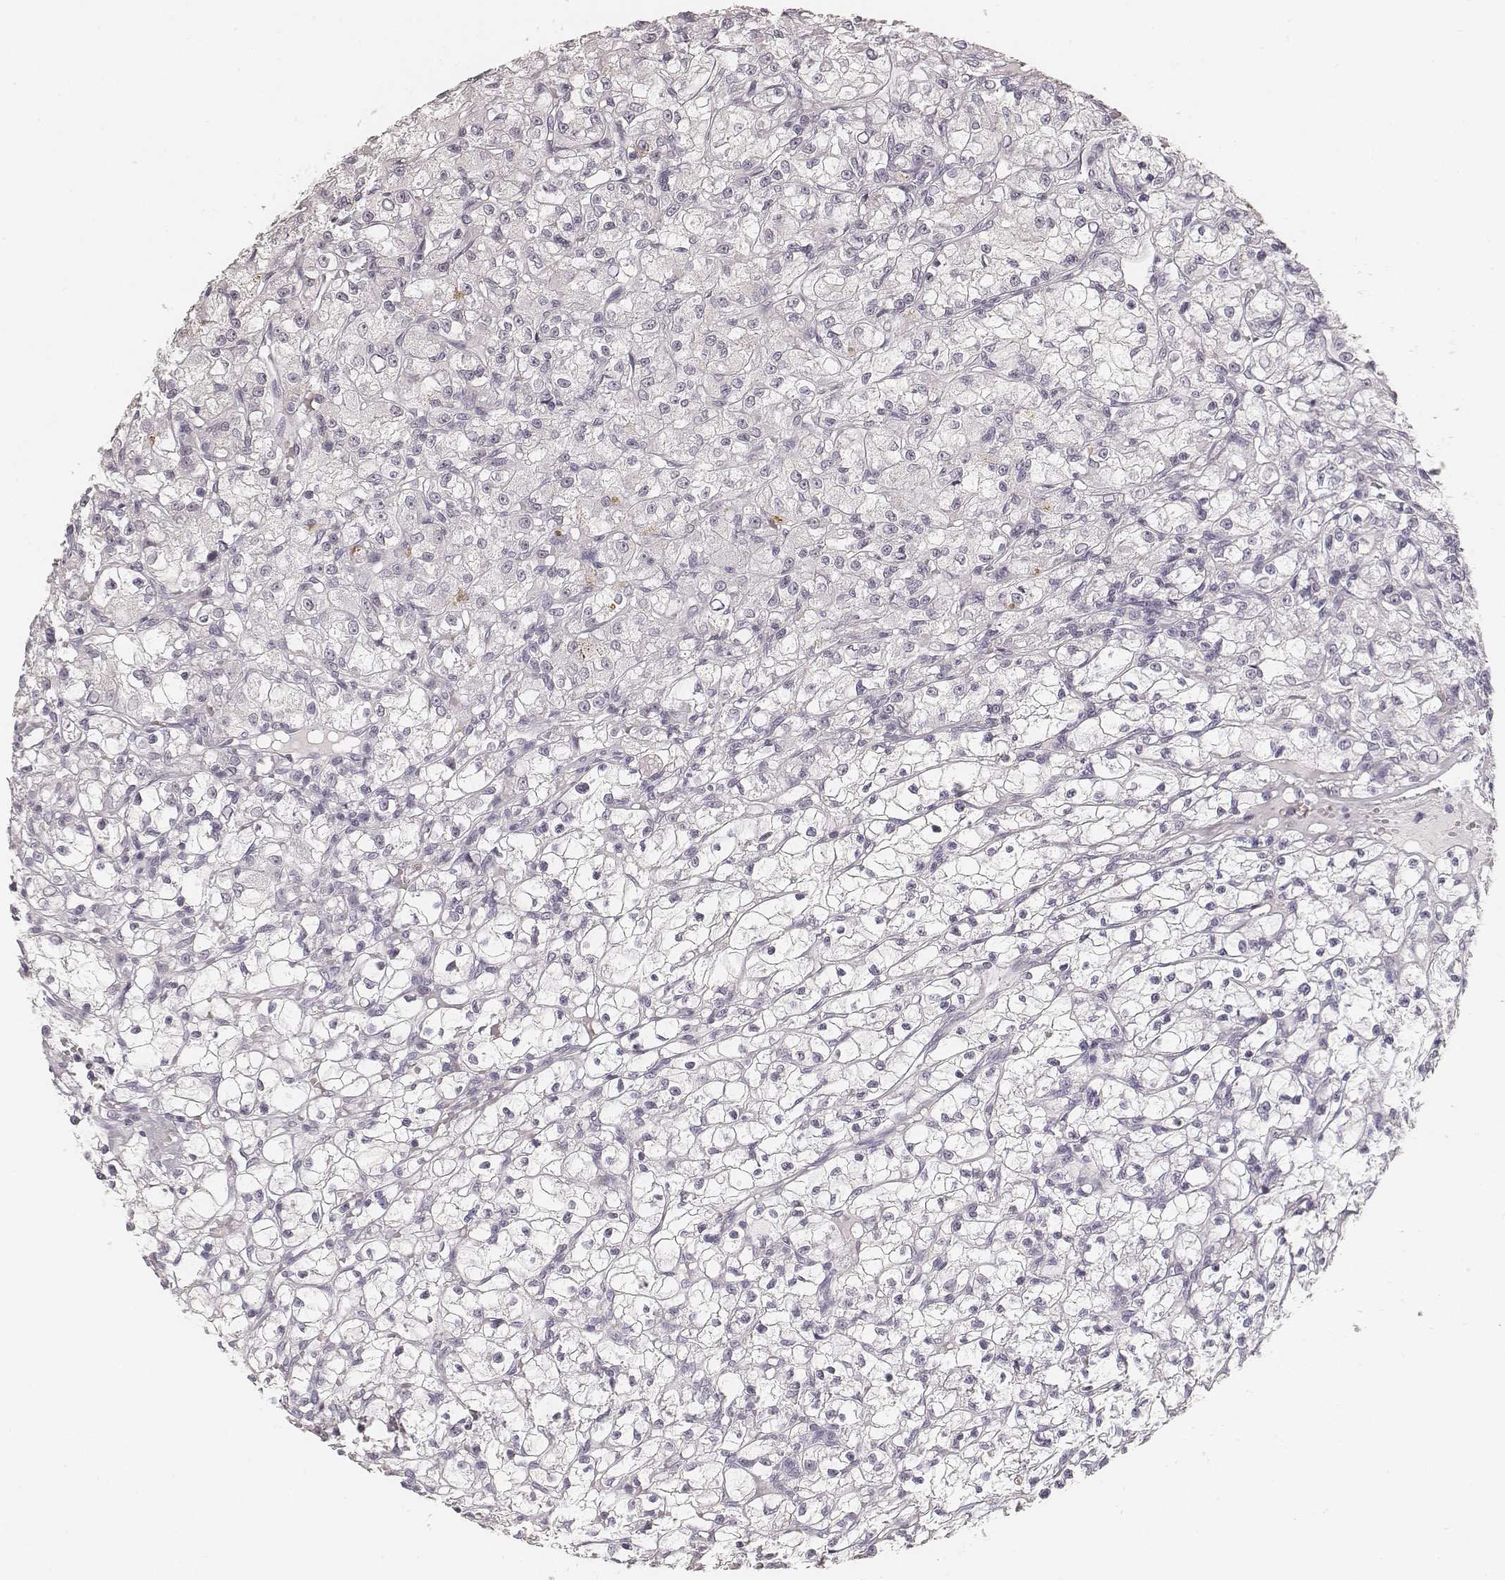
{"staining": {"intensity": "negative", "quantity": "none", "location": "none"}, "tissue": "renal cancer", "cell_type": "Tumor cells", "image_type": "cancer", "snomed": [{"axis": "morphology", "description": "Adenocarcinoma, NOS"}, {"axis": "topography", "description": "Kidney"}], "caption": "Human renal cancer stained for a protein using IHC demonstrates no staining in tumor cells.", "gene": "HNF4G", "patient": {"sex": "female", "age": 59}}